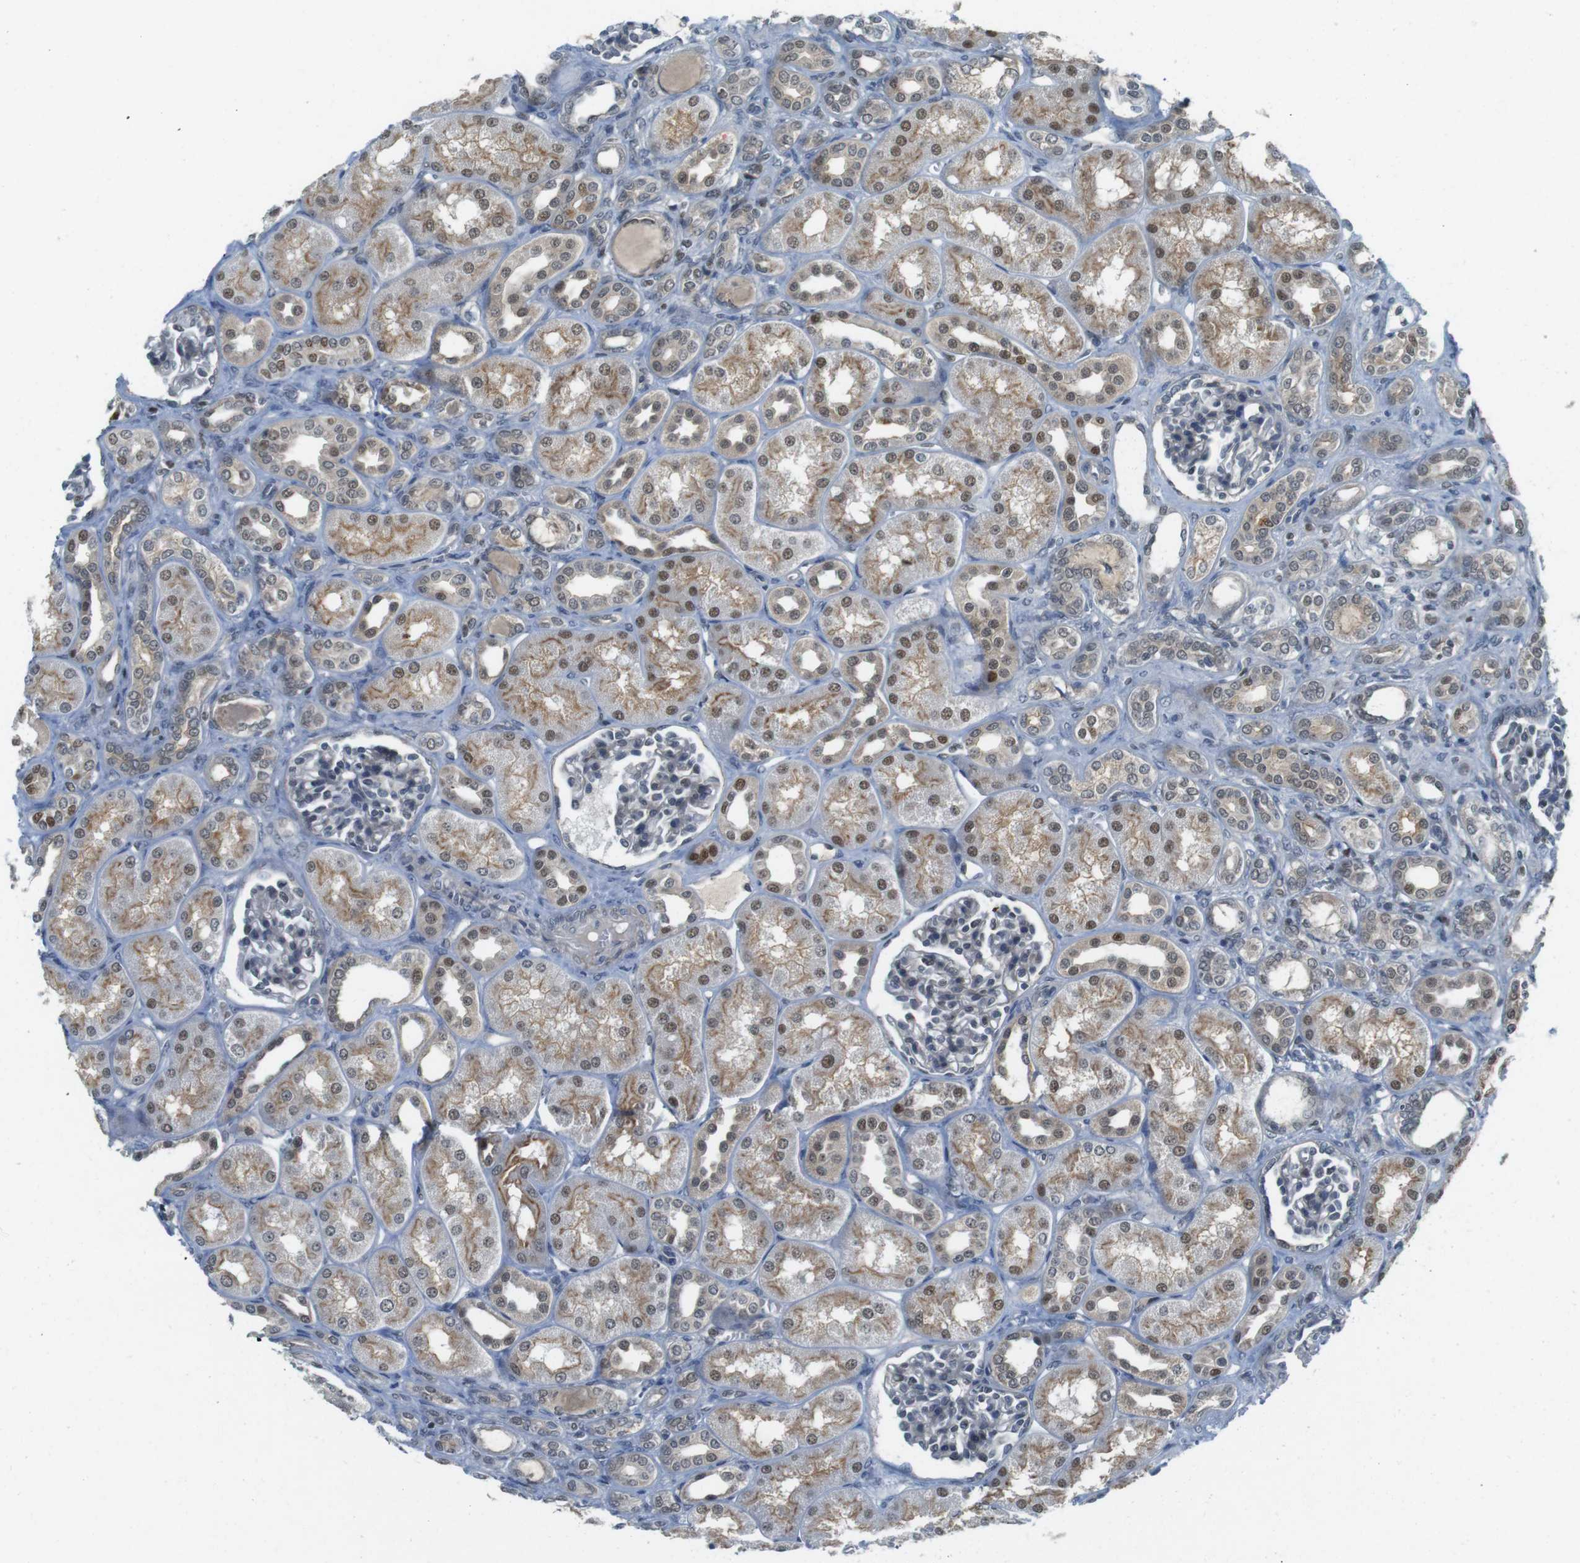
{"staining": {"intensity": "negative", "quantity": "none", "location": "none"}, "tissue": "kidney", "cell_type": "Cells in glomeruli", "image_type": "normal", "snomed": [{"axis": "morphology", "description": "Normal tissue, NOS"}, {"axis": "topography", "description": "Kidney"}], "caption": "Cells in glomeruli are negative for protein expression in unremarkable human kidney. The staining was performed using DAB (3,3'-diaminobenzidine) to visualize the protein expression in brown, while the nuclei were stained in blue with hematoxylin (Magnification: 20x).", "gene": "MAPKAPK5", "patient": {"sex": "male", "age": 7}}